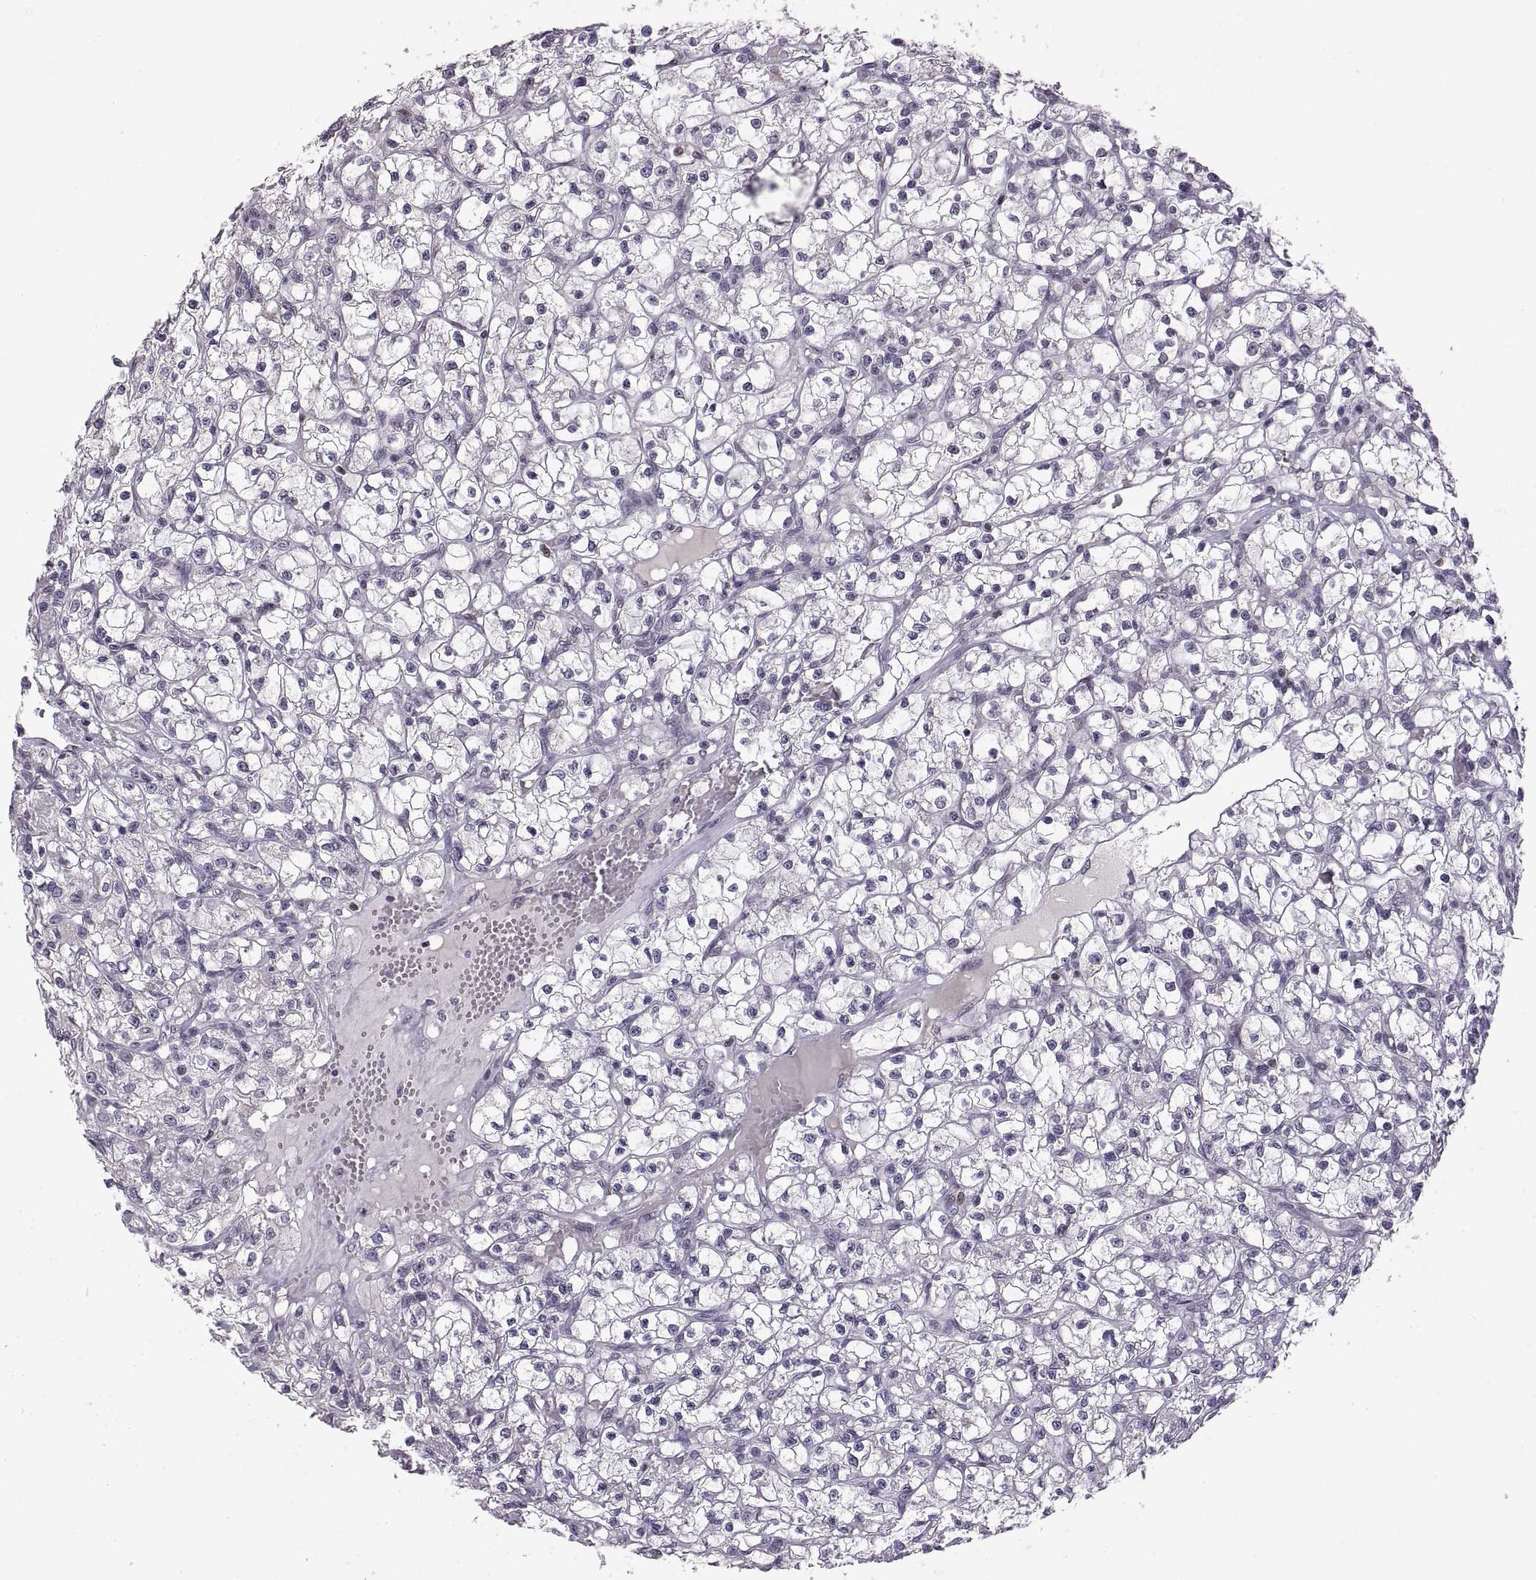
{"staining": {"intensity": "negative", "quantity": "none", "location": "none"}, "tissue": "renal cancer", "cell_type": "Tumor cells", "image_type": "cancer", "snomed": [{"axis": "morphology", "description": "Adenocarcinoma, NOS"}, {"axis": "topography", "description": "Kidney"}], "caption": "High power microscopy image of an immunohistochemistry (IHC) photomicrograph of renal adenocarcinoma, revealing no significant positivity in tumor cells. (Brightfield microscopy of DAB immunohistochemistry at high magnification).", "gene": "NEK2", "patient": {"sex": "female", "age": 59}}